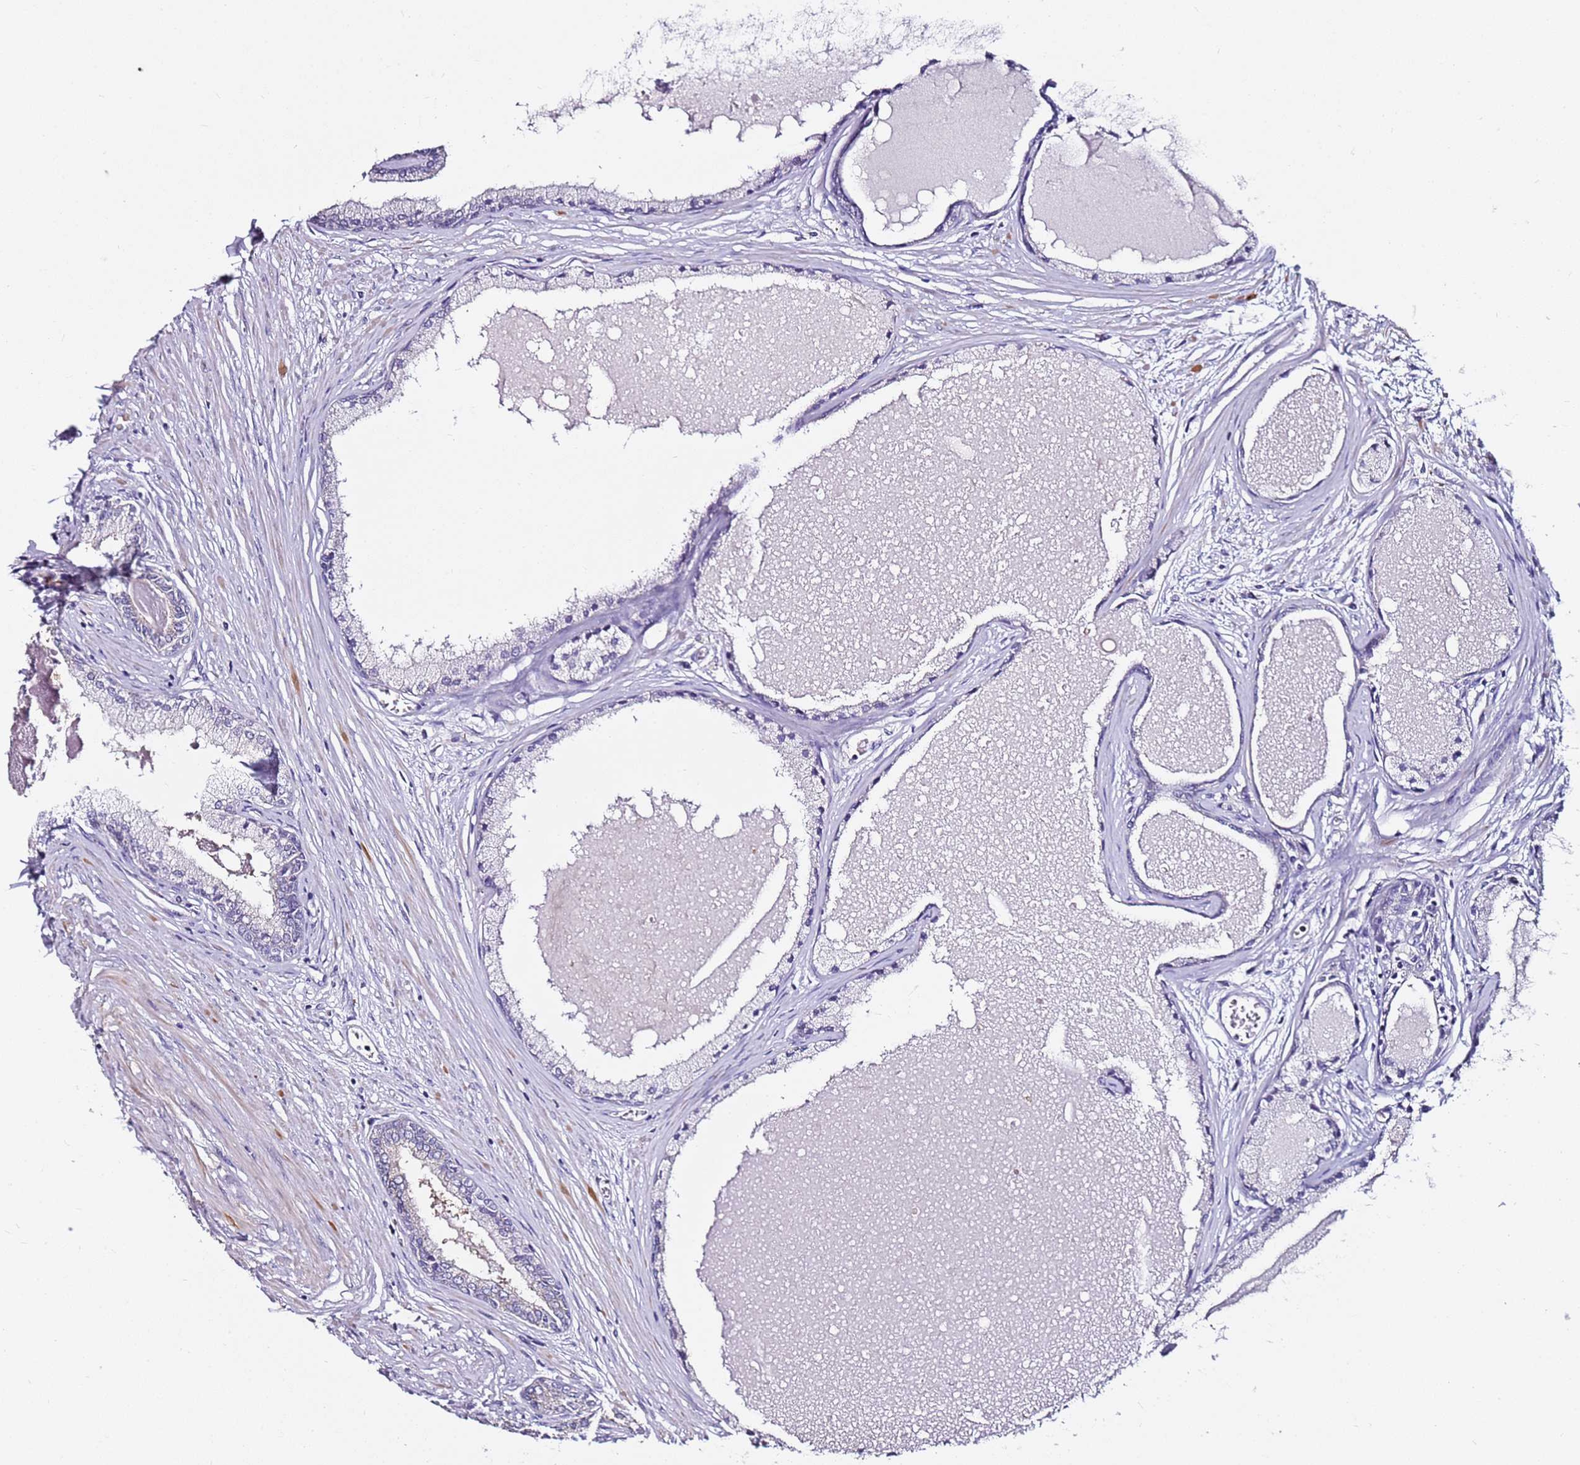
{"staining": {"intensity": "negative", "quantity": "none", "location": "none"}, "tissue": "prostate cancer", "cell_type": "Tumor cells", "image_type": "cancer", "snomed": [{"axis": "morphology", "description": "Adenocarcinoma, High grade"}, {"axis": "topography", "description": "Prostate"}], "caption": "This is an immunohistochemistry histopathology image of high-grade adenocarcinoma (prostate). There is no staining in tumor cells.", "gene": "SRRM5", "patient": {"sex": "male", "age": 74}}